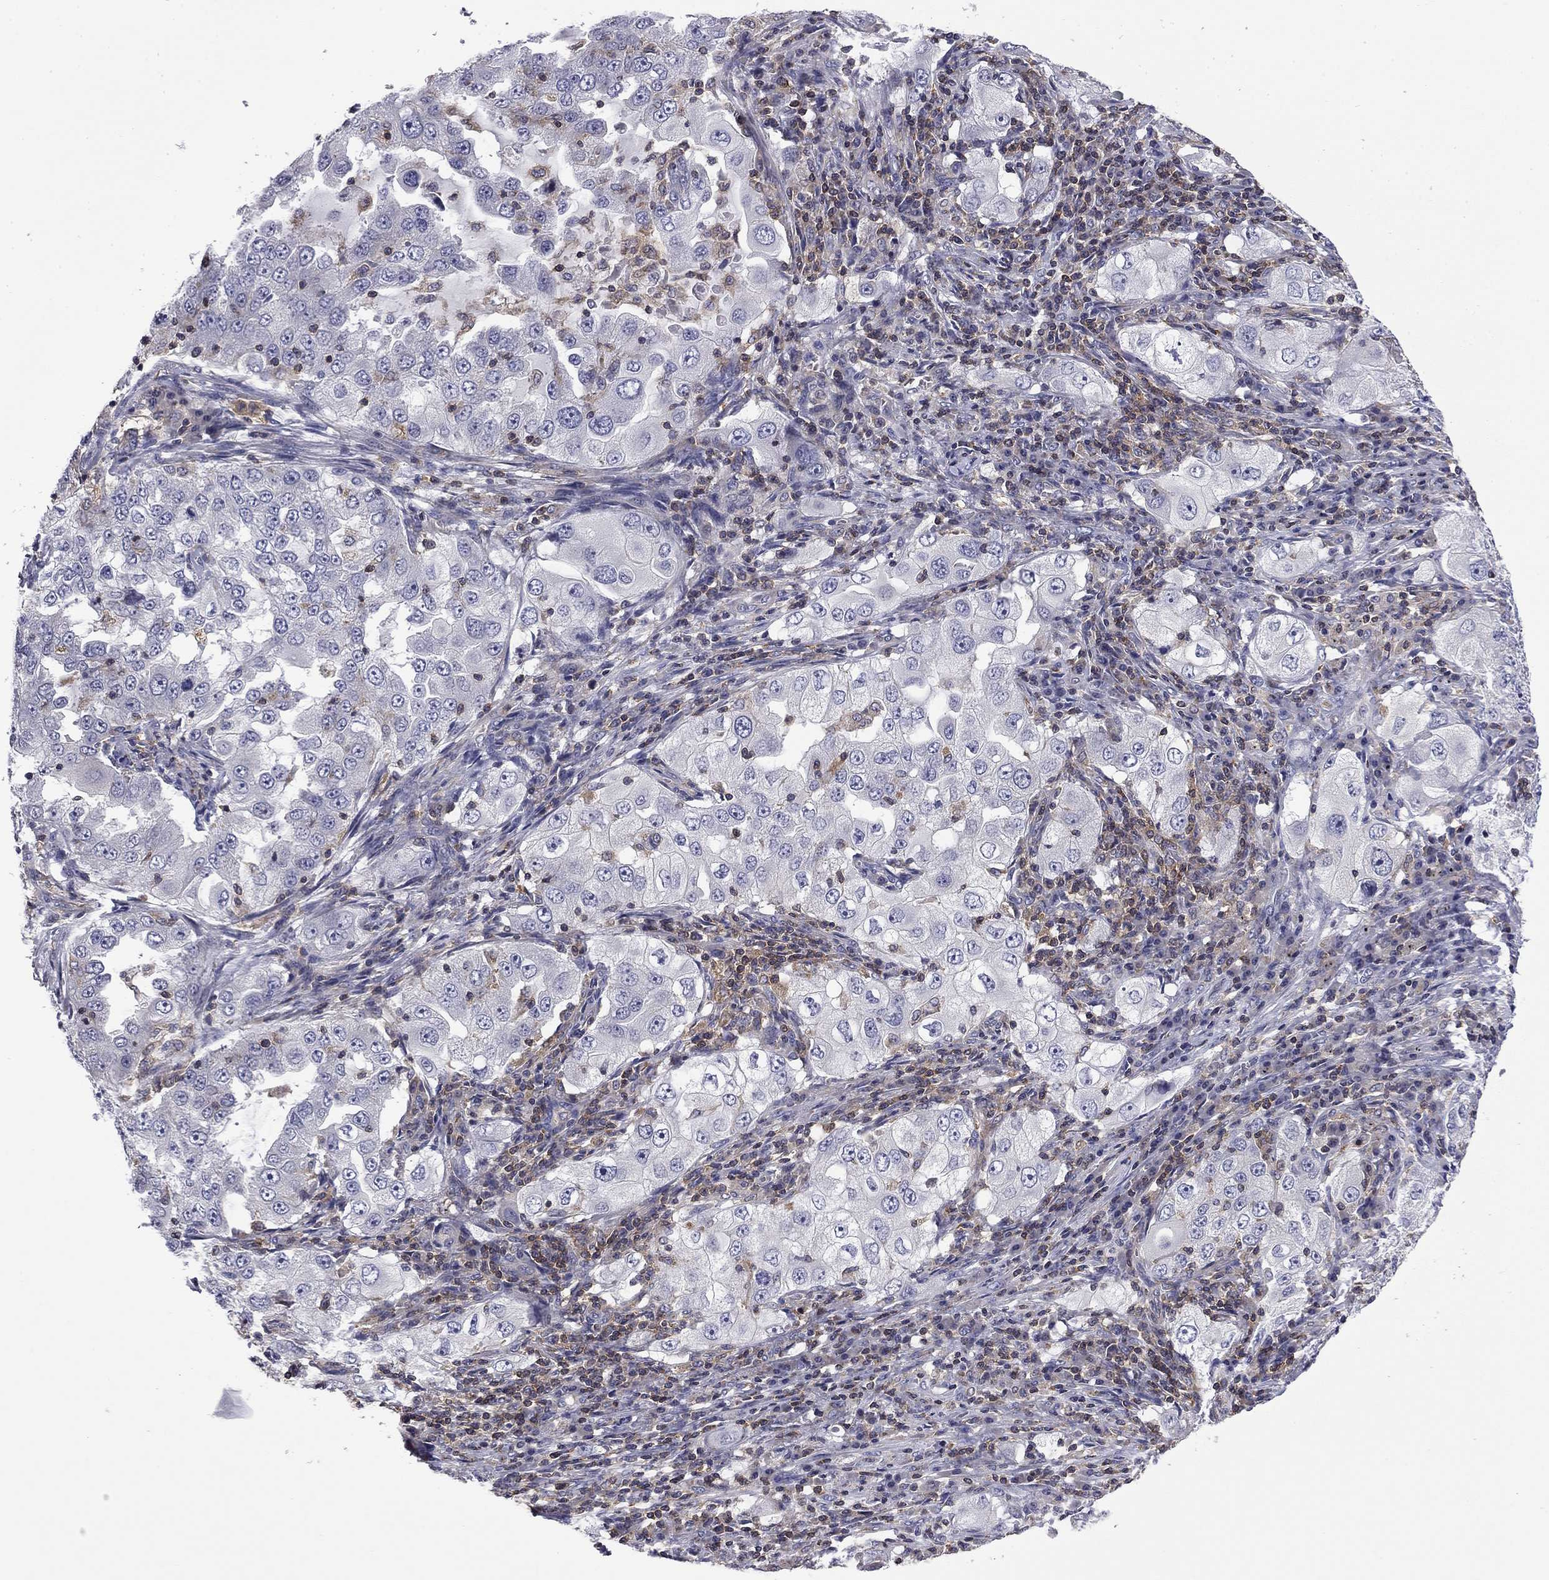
{"staining": {"intensity": "negative", "quantity": "none", "location": "none"}, "tissue": "lung cancer", "cell_type": "Tumor cells", "image_type": "cancer", "snomed": [{"axis": "morphology", "description": "Adenocarcinoma, NOS"}, {"axis": "topography", "description": "Lung"}], "caption": "The IHC image has no significant expression in tumor cells of lung adenocarcinoma tissue. (Brightfield microscopy of DAB IHC at high magnification).", "gene": "ARHGAP45", "patient": {"sex": "female", "age": 61}}